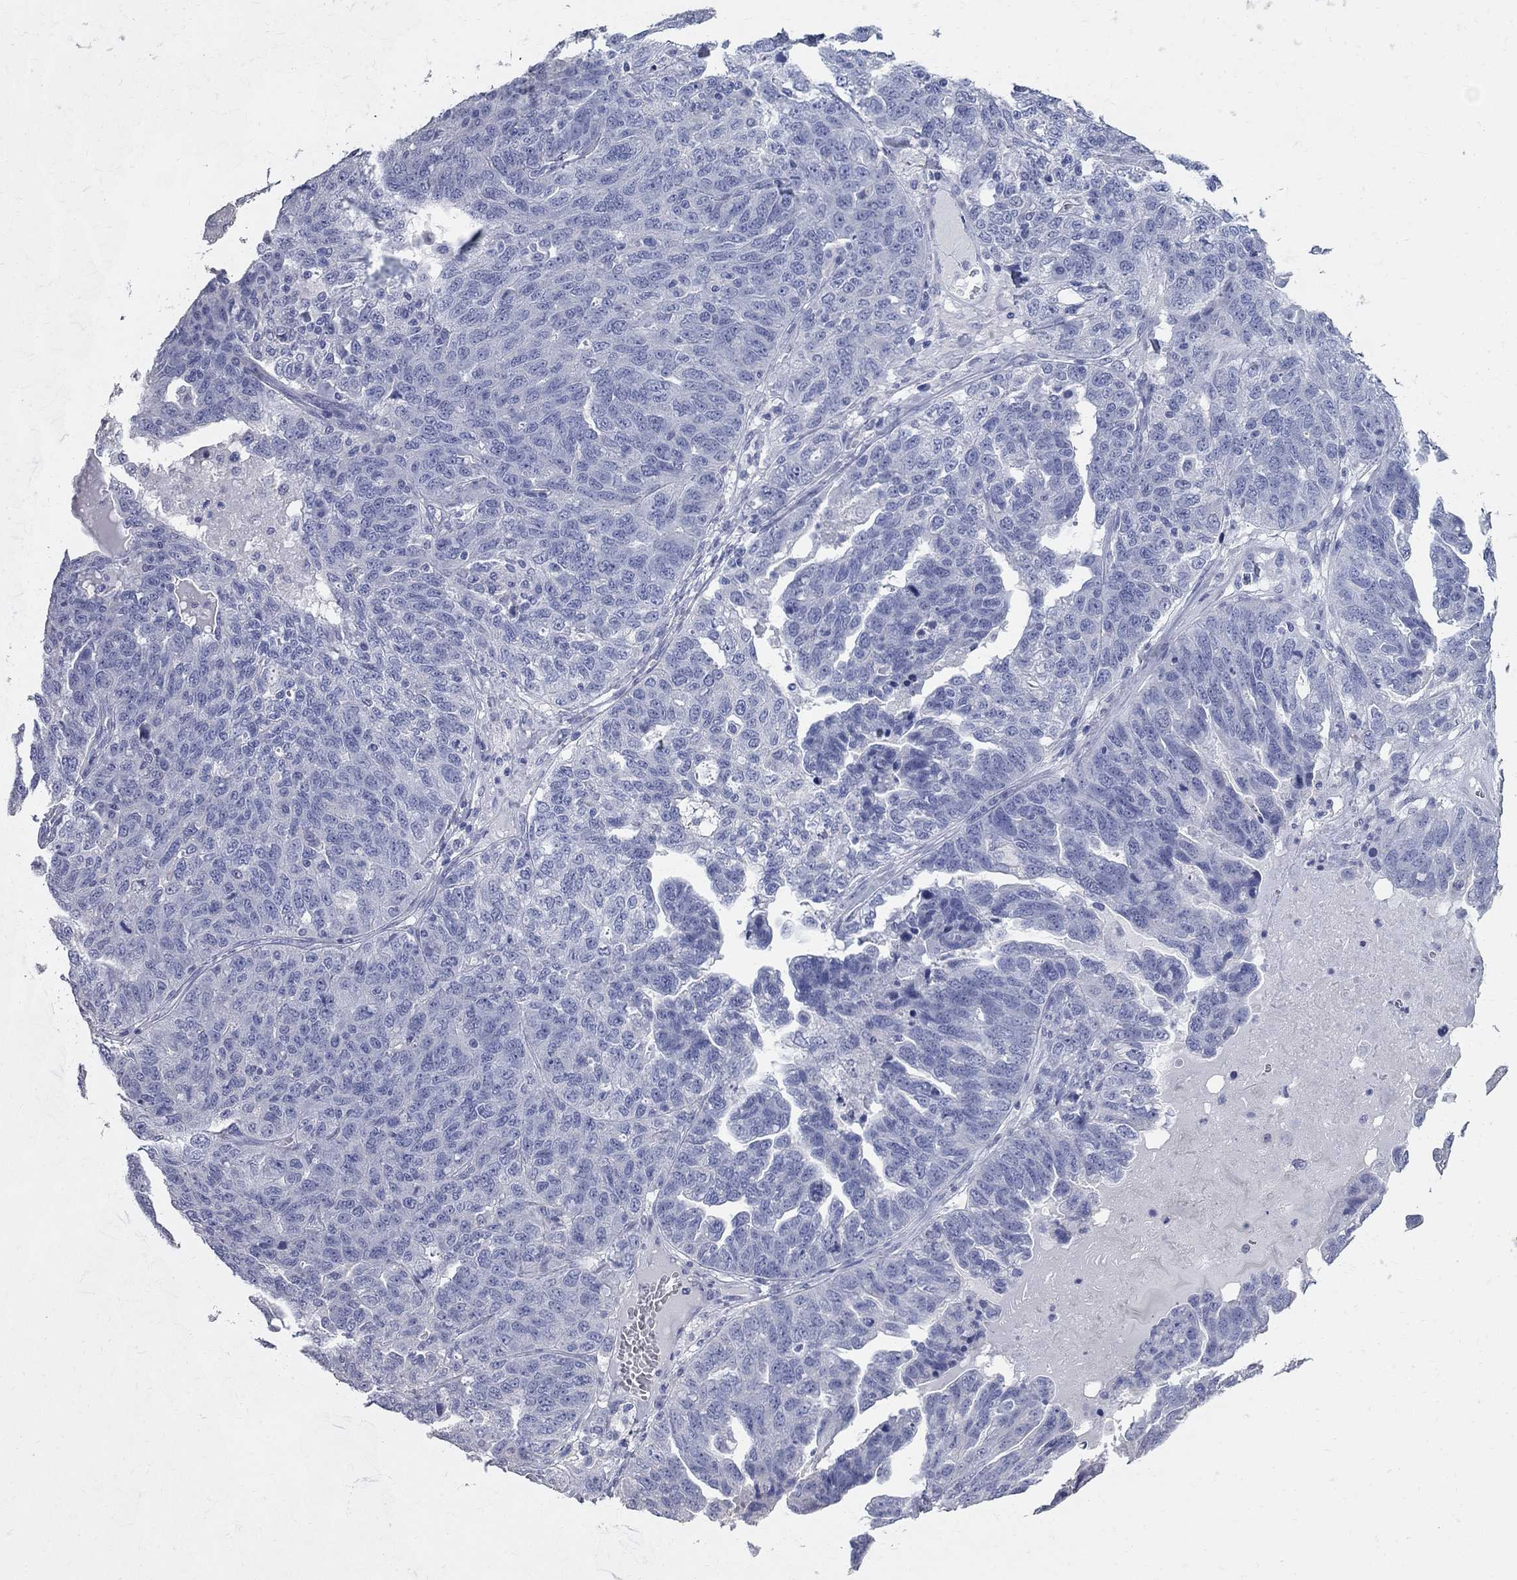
{"staining": {"intensity": "negative", "quantity": "none", "location": "none"}, "tissue": "ovarian cancer", "cell_type": "Tumor cells", "image_type": "cancer", "snomed": [{"axis": "morphology", "description": "Cystadenocarcinoma, serous, NOS"}, {"axis": "topography", "description": "Ovary"}], "caption": "This is a micrograph of IHC staining of ovarian cancer (serous cystadenocarcinoma), which shows no staining in tumor cells.", "gene": "AOX1", "patient": {"sex": "female", "age": 71}}